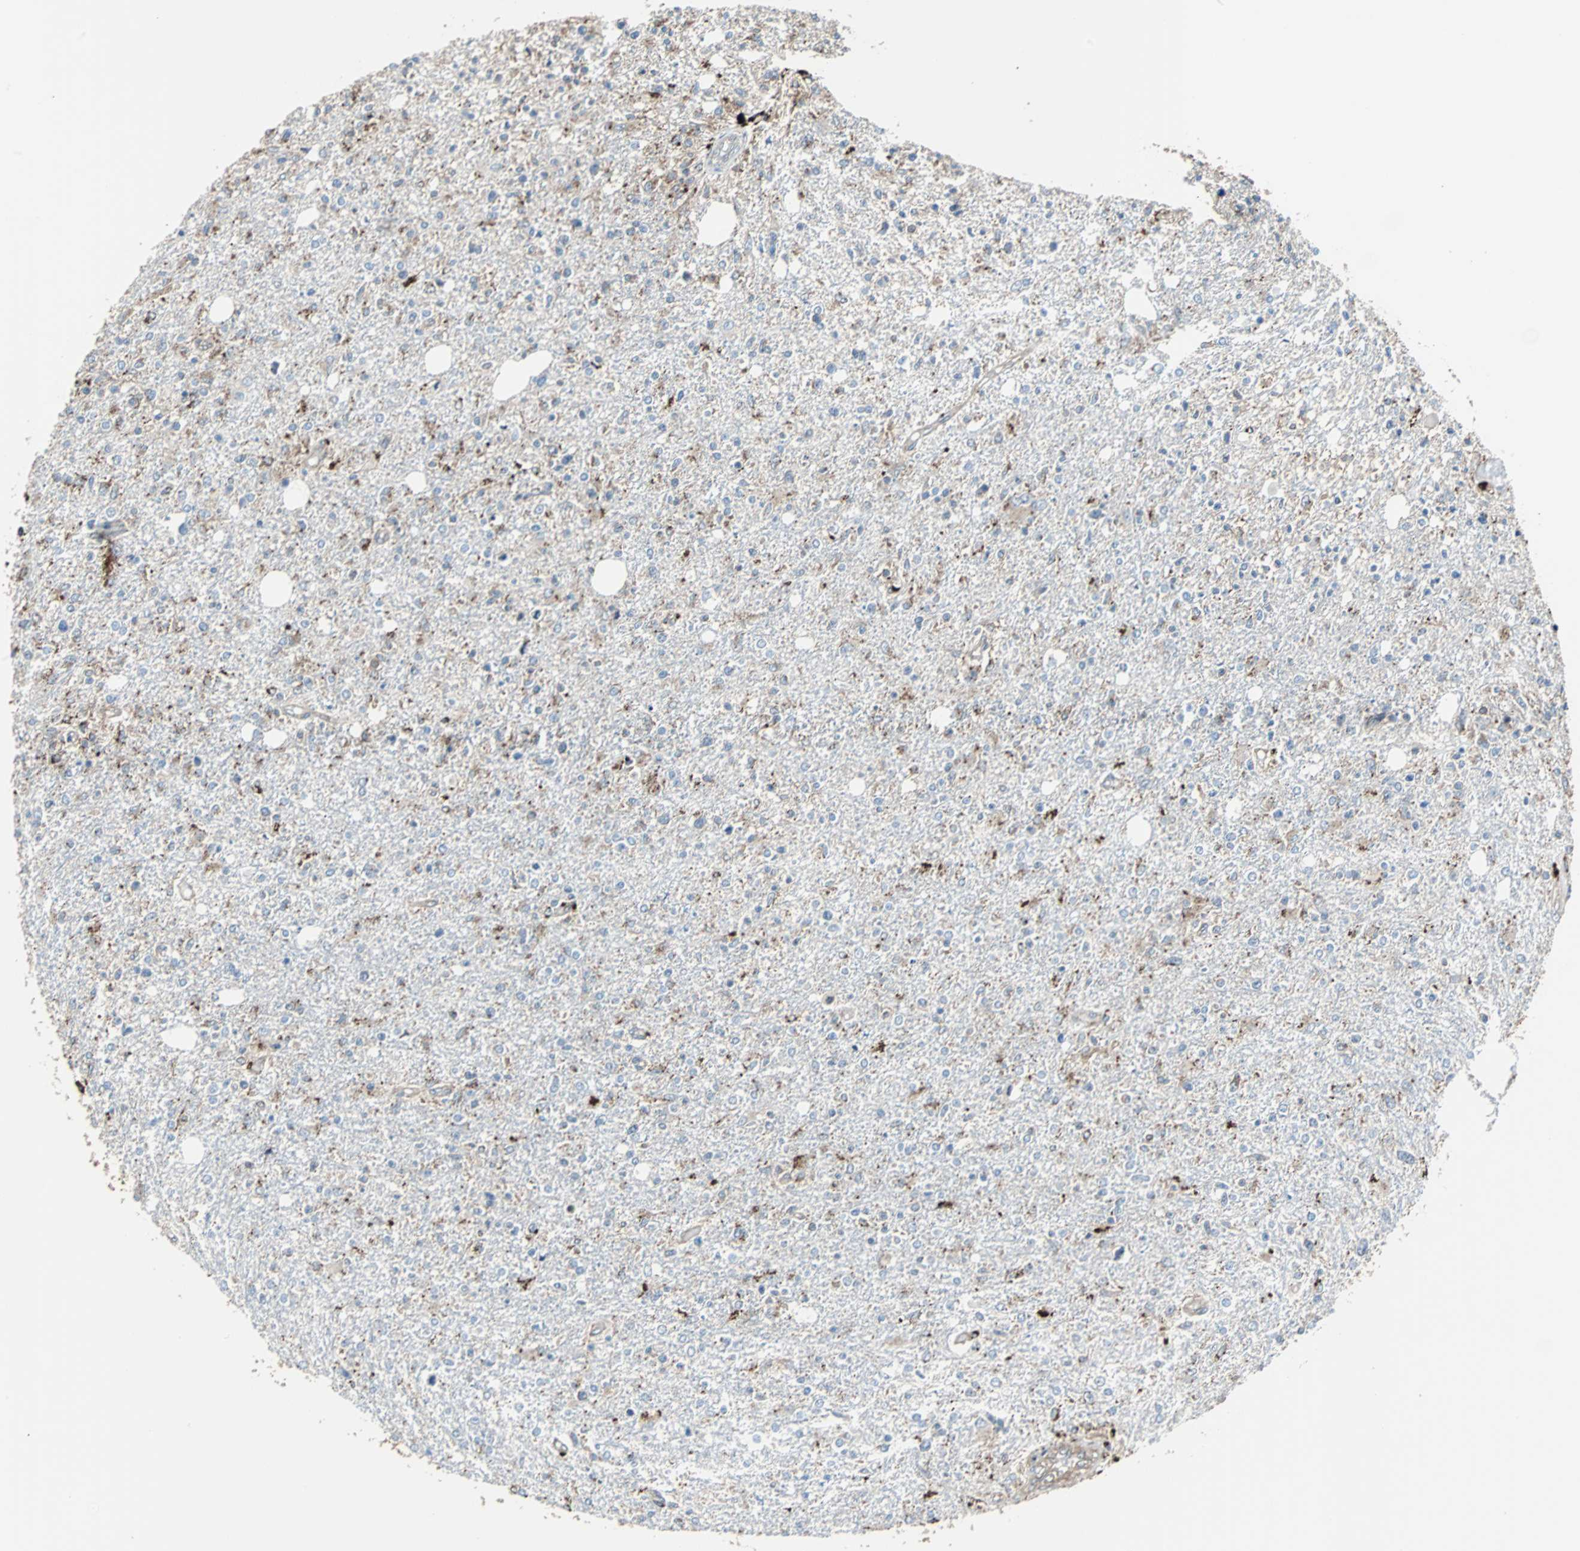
{"staining": {"intensity": "moderate", "quantity": "<25%", "location": "cytoplasmic/membranous"}, "tissue": "glioma", "cell_type": "Tumor cells", "image_type": "cancer", "snomed": [{"axis": "morphology", "description": "Glioma, malignant, High grade"}, {"axis": "topography", "description": "Cerebral cortex"}], "caption": "DAB immunohistochemical staining of malignant glioma (high-grade) exhibits moderate cytoplasmic/membranous protein expression in approximately <25% of tumor cells.", "gene": "RELA", "patient": {"sex": "male", "age": 76}}